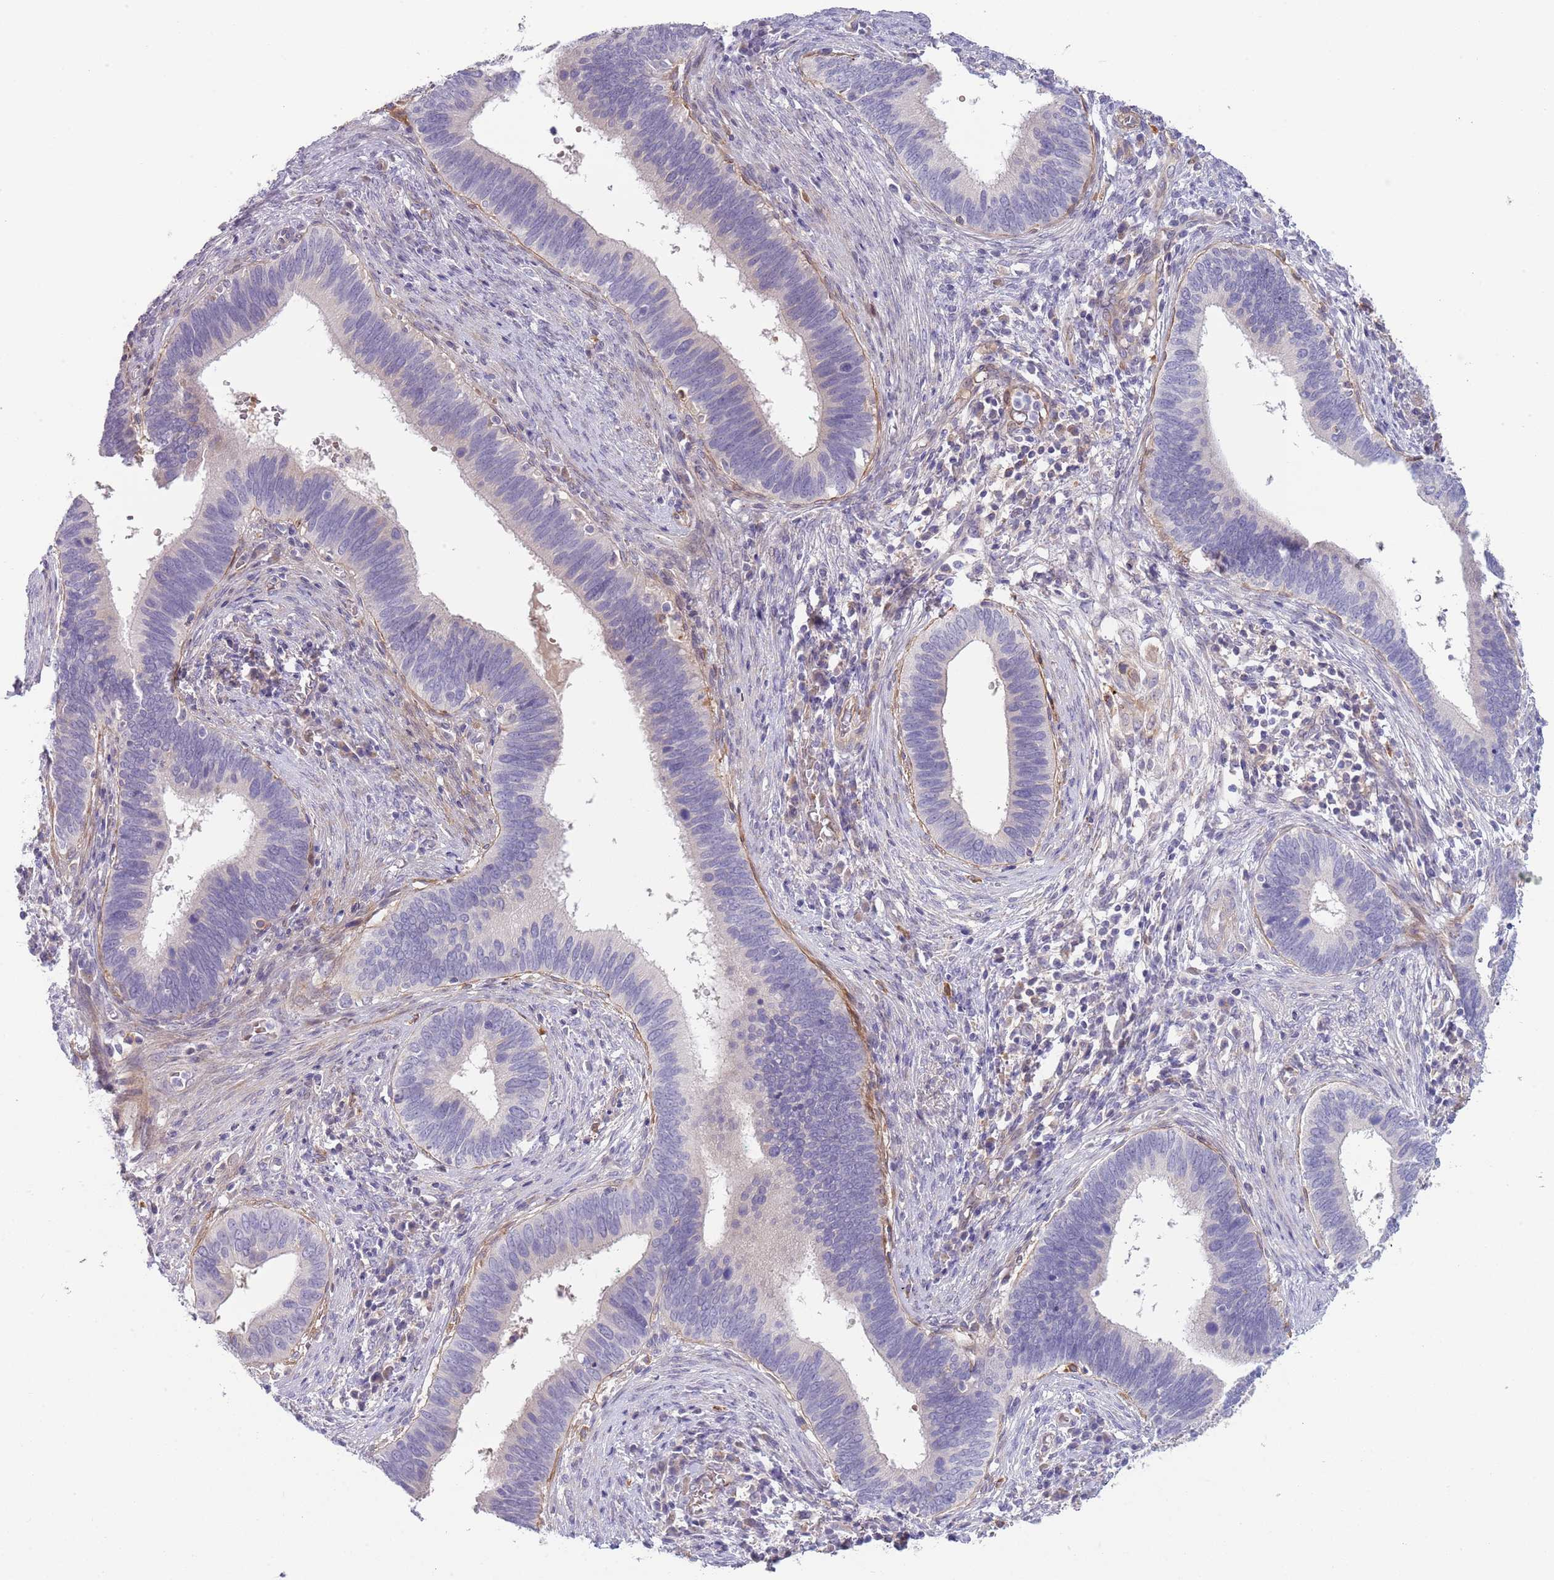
{"staining": {"intensity": "weak", "quantity": "<25%", "location": "cytoplasmic/membranous"}, "tissue": "cervical cancer", "cell_type": "Tumor cells", "image_type": "cancer", "snomed": [{"axis": "morphology", "description": "Adenocarcinoma, NOS"}, {"axis": "topography", "description": "Cervix"}], "caption": "High magnification brightfield microscopy of adenocarcinoma (cervical) stained with DAB (3,3'-diaminobenzidine) (brown) and counterstained with hematoxylin (blue): tumor cells show no significant staining.", "gene": "TINAGL1", "patient": {"sex": "female", "age": 42}}